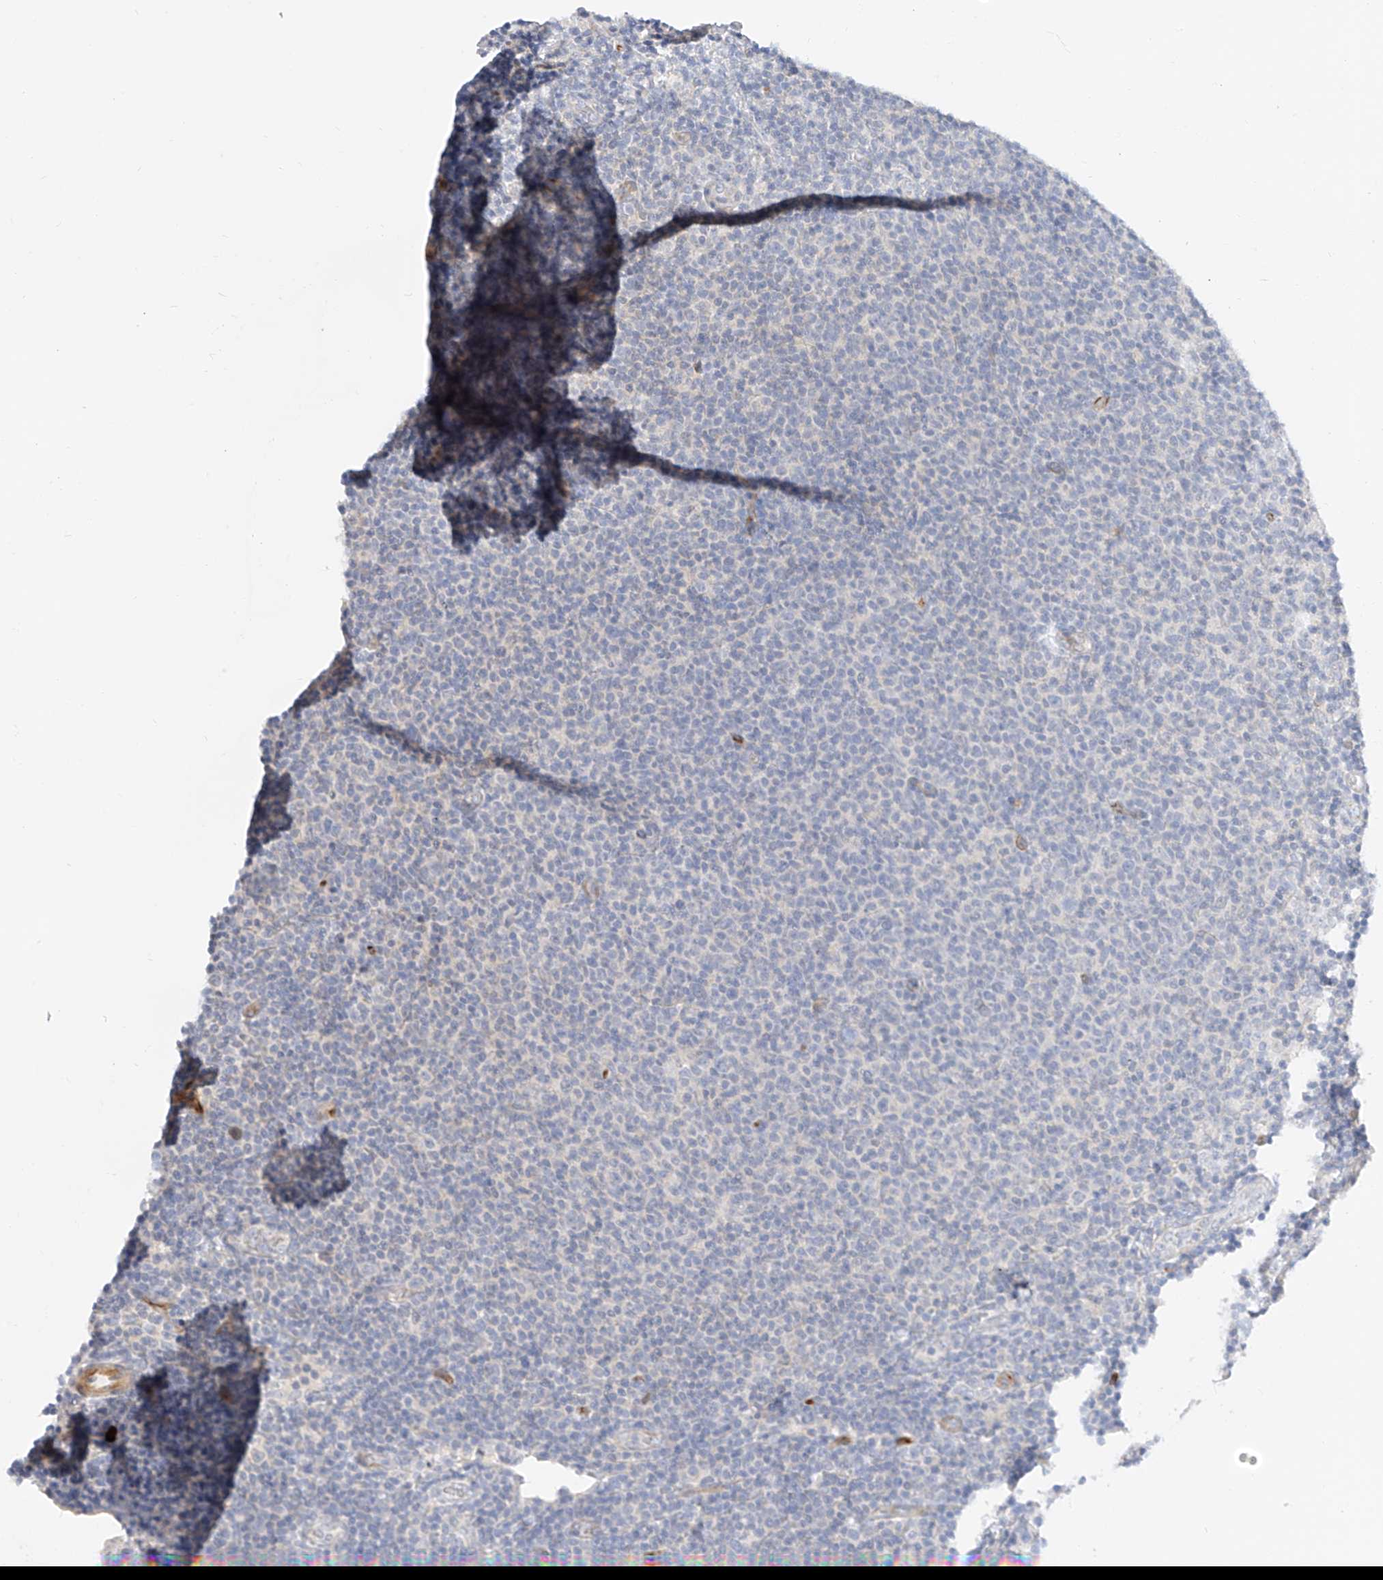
{"staining": {"intensity": "negative", "quantity": "none", "location": "none"}, "tissue": "lymphoma", "cell_type": "Tumor cells", "image_type": "cancer", "snomed": [{"axis": "morphology", "description": "Malignant lymphoma, non-Hodgkin's type, Low grade"}, {"axis": "topography", "description": "Lymph node"}], "caption": "The immunohistochemistry (IHC) histopathology image has no significant staining in tumor cells of malignant lymphoma, non-Hodgkin's type (low-grade) tissue.", "gene": "CDCP2", "patient": {"sex": "male", "age": 66}}